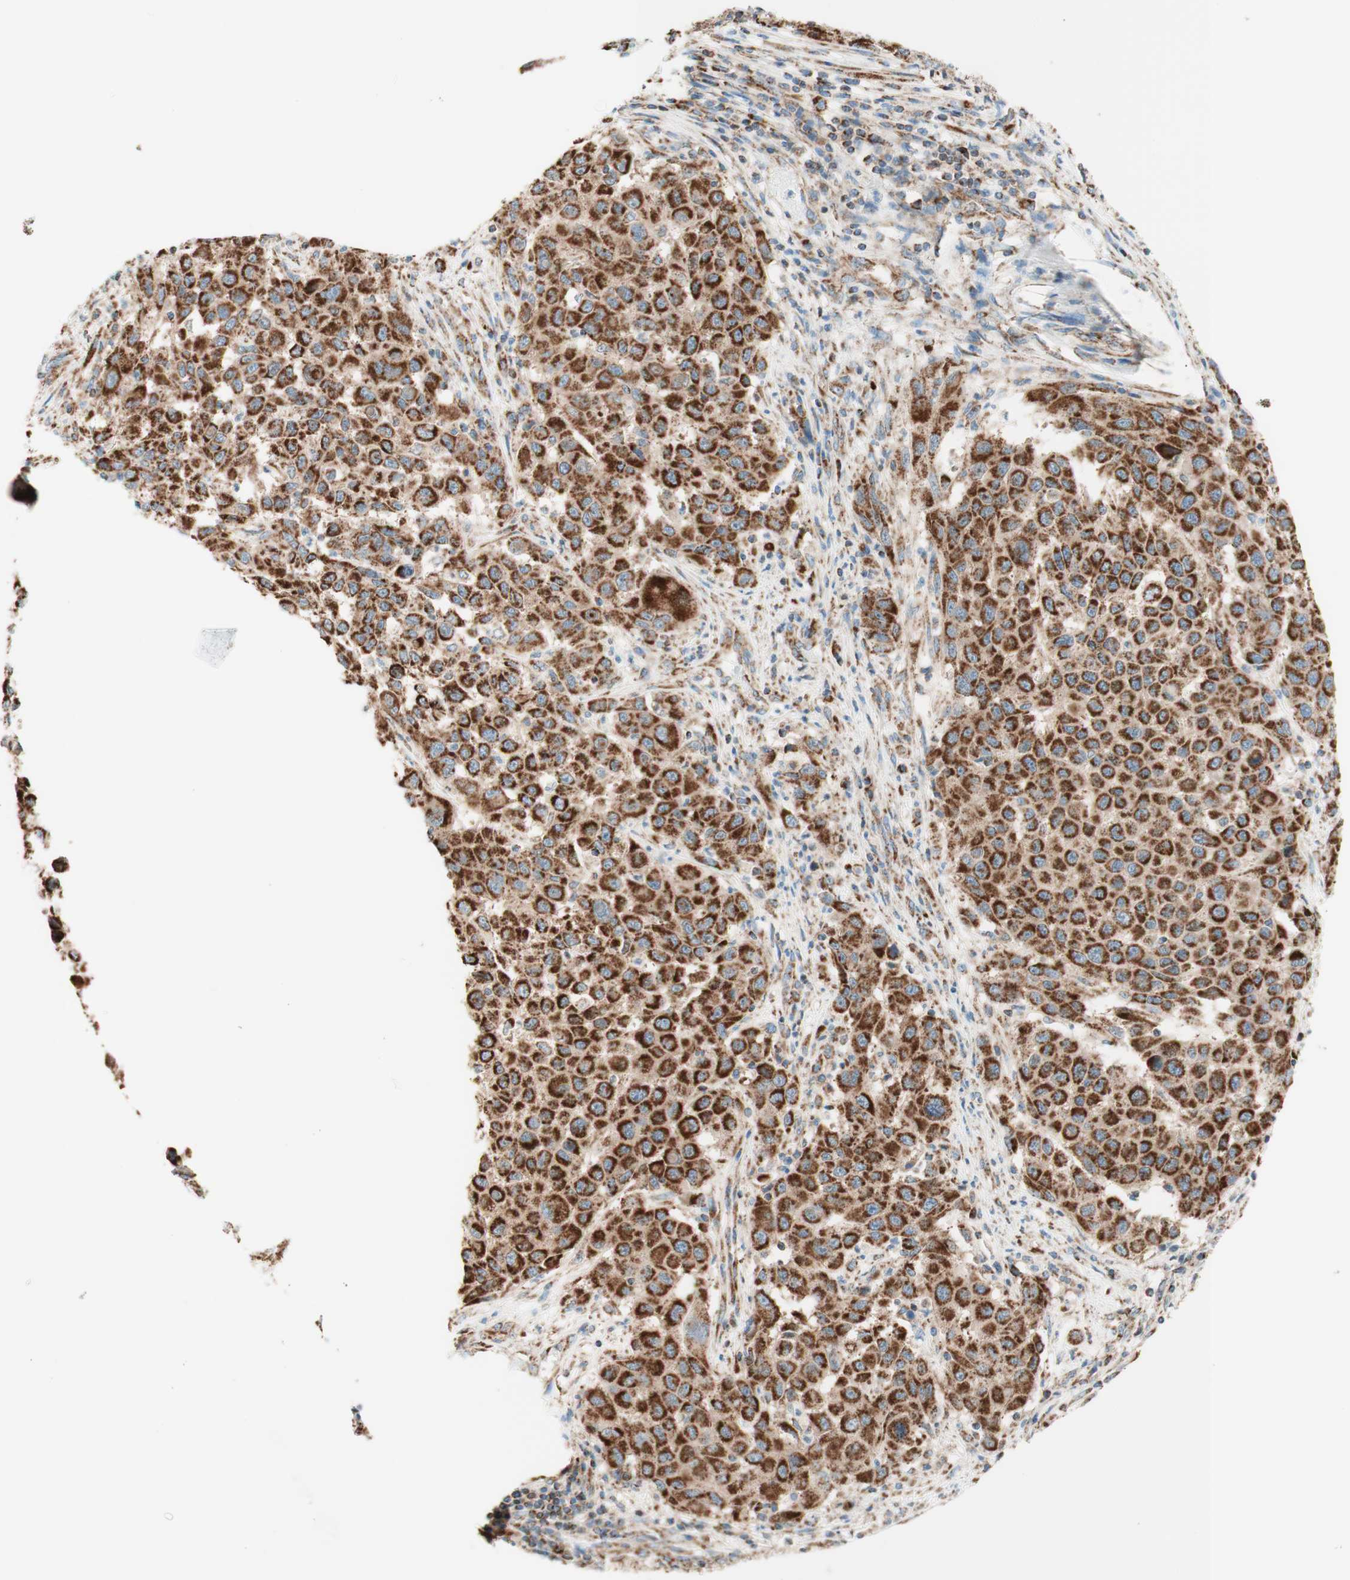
{"staining": {"intensity": "strong", "quantity": ">75%", "location": "cytoplasmic/membranous"}, "tissue": "melanoma", "cell_type": "Tumor cells", "image_type": "cancer", "snomed": [{"axis": "morphology", "description": "Malignant melanoma, Metastatic site"}, {"axis": "topography", "description": "Lymph node"}], "caption": "Melanoma stained with immunohistochemistry (IHC) reveals strong cytoplasmic/membranous expression in about >75% of tumor cells.", "gene": "TOMM20", "patient": {"sex": "male", "age": 61}}